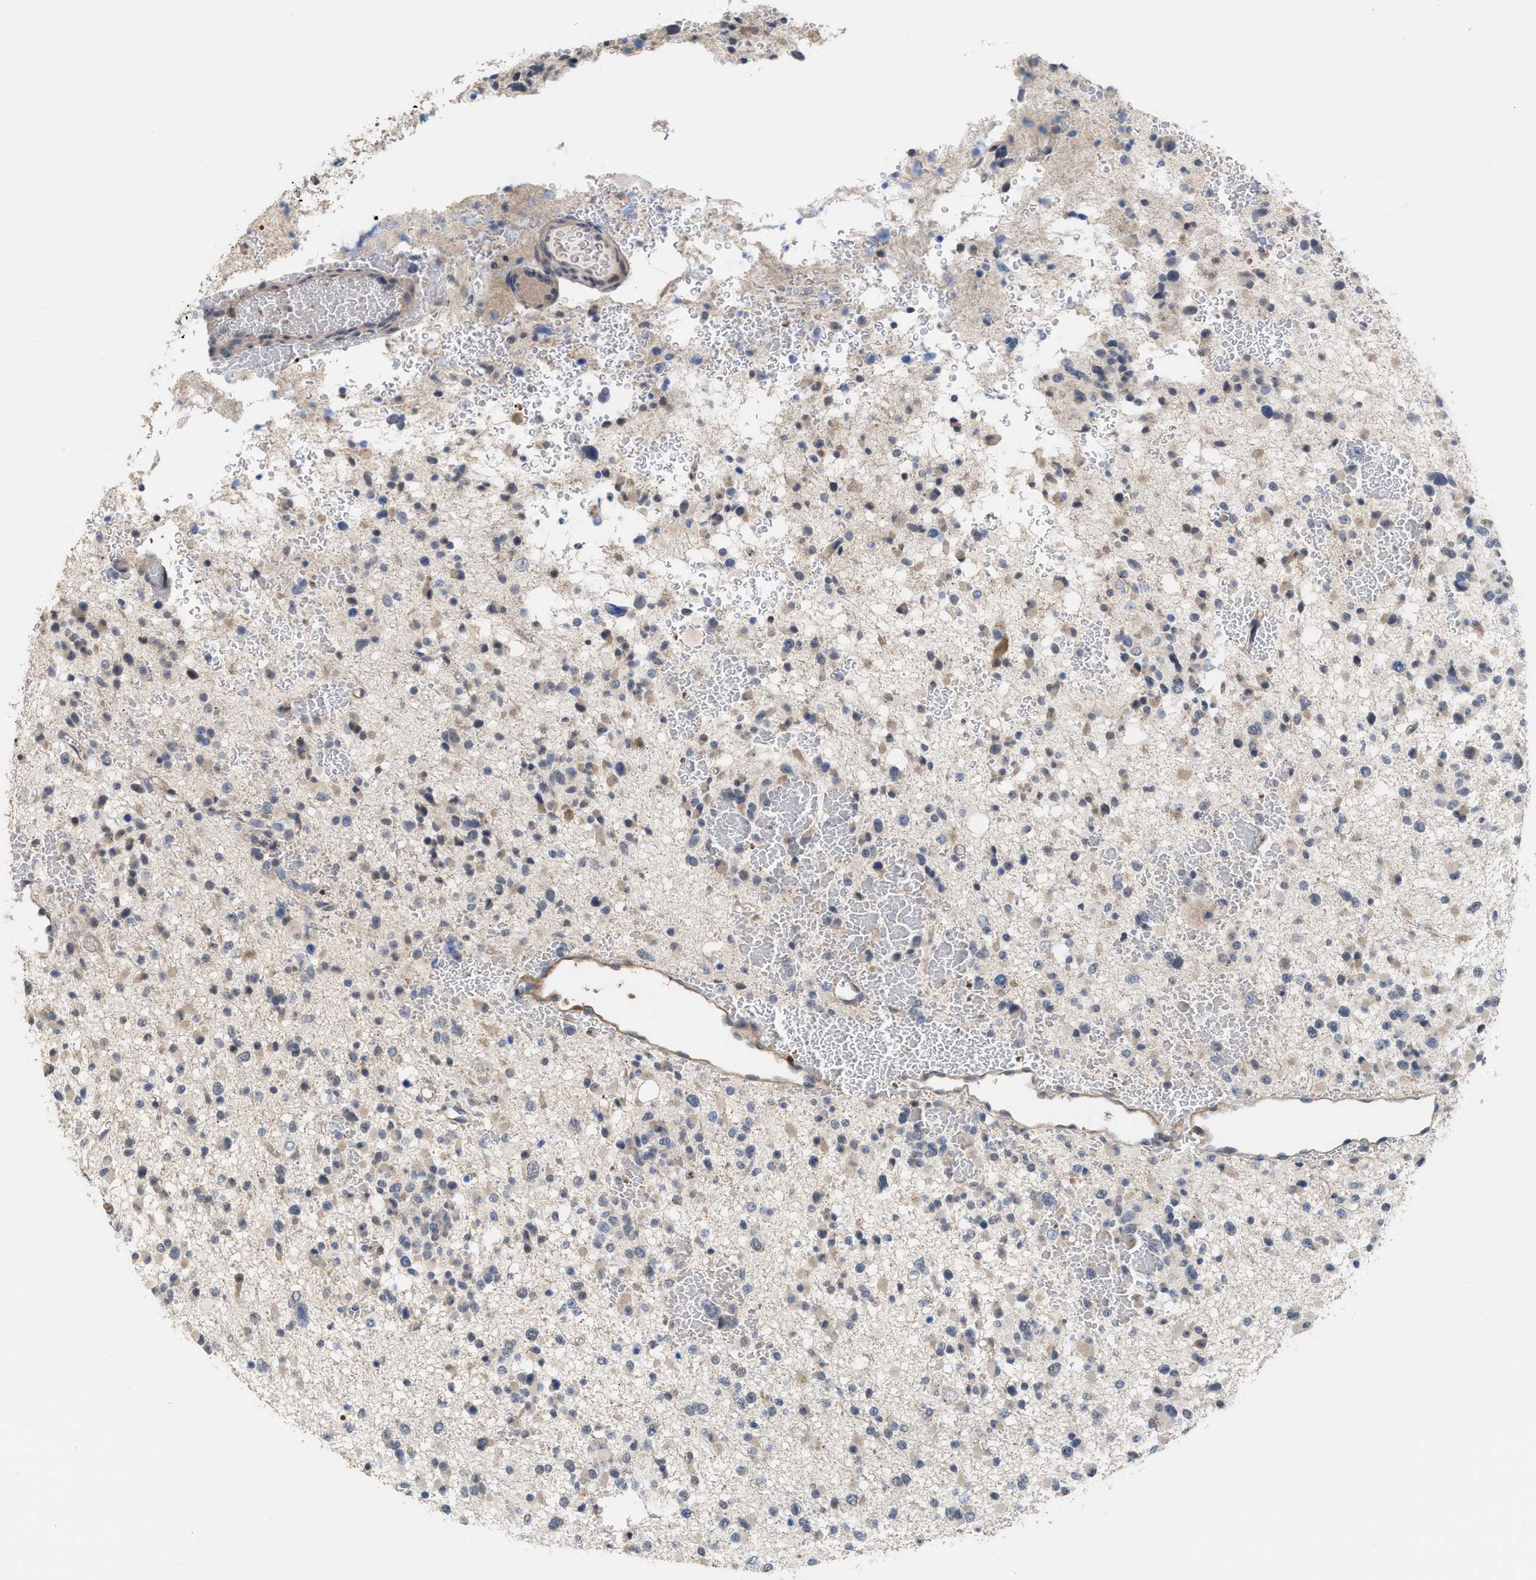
{"staining": {"intensity": "negative", "quantity": "none", "location": "none"}, "tissue": "glioma", "cell_type": "Tumor cells", "image_type": "cancer", "snomed": [{"axis": "morphology", "description": "Glioma, malignant, Low grade"}, {"axis": "topography", "description": "Brain"}], "caption": "High magnification brightfield microscopy of glioma stained with DAB (brown) and counterstained with hematoxylin (blue): tumor cells show no significant staining.", "gene": "PTPRE", "patient": {"sex": "female", "age": 22}}